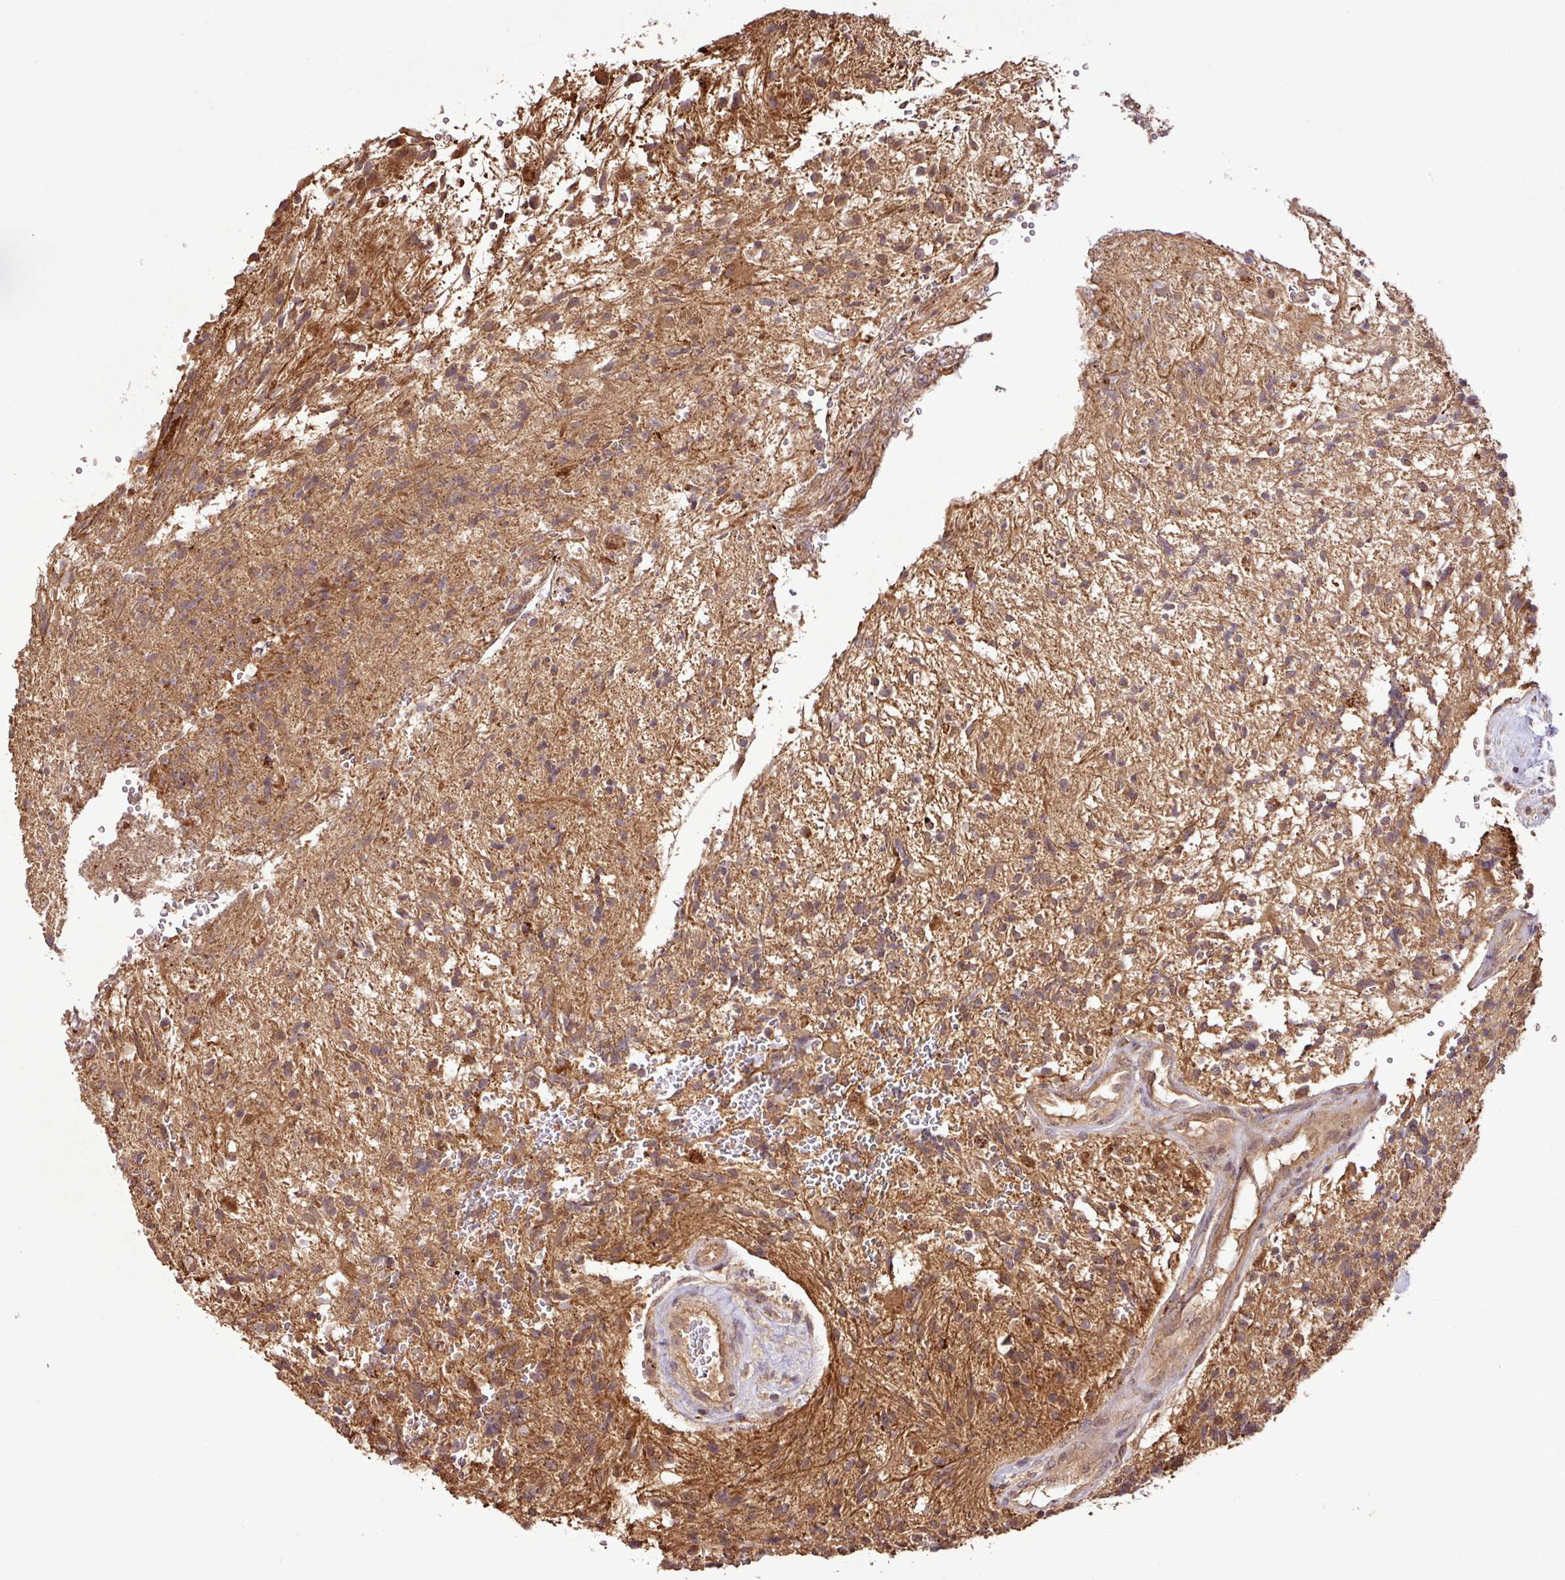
{"staining": {"intensity": "weak", "quantity": "25%-75%", "location": "cytoplasmic/membranous"}, "tissue": "glioma", "cell_type": "Tumor cells", "image_type": "cancer", "snomed": [{"axis": "morphology", "description": "Glioma, malignant, High grade"}, {"axis": "topography", "description": "Brain"}], "caption": "Immunohistochemistry (IHC) micrograph of neoplastic tissue: human glioma stained using immunohistochemistry displays low levels of weak protein expression localized specifically in the cytoplasmic/membranous of tumor cells, appearing as a cytoplasmic/membranous brown color.", "gene": "FAIM", "patient": {"sex": "male", "age": 56}}